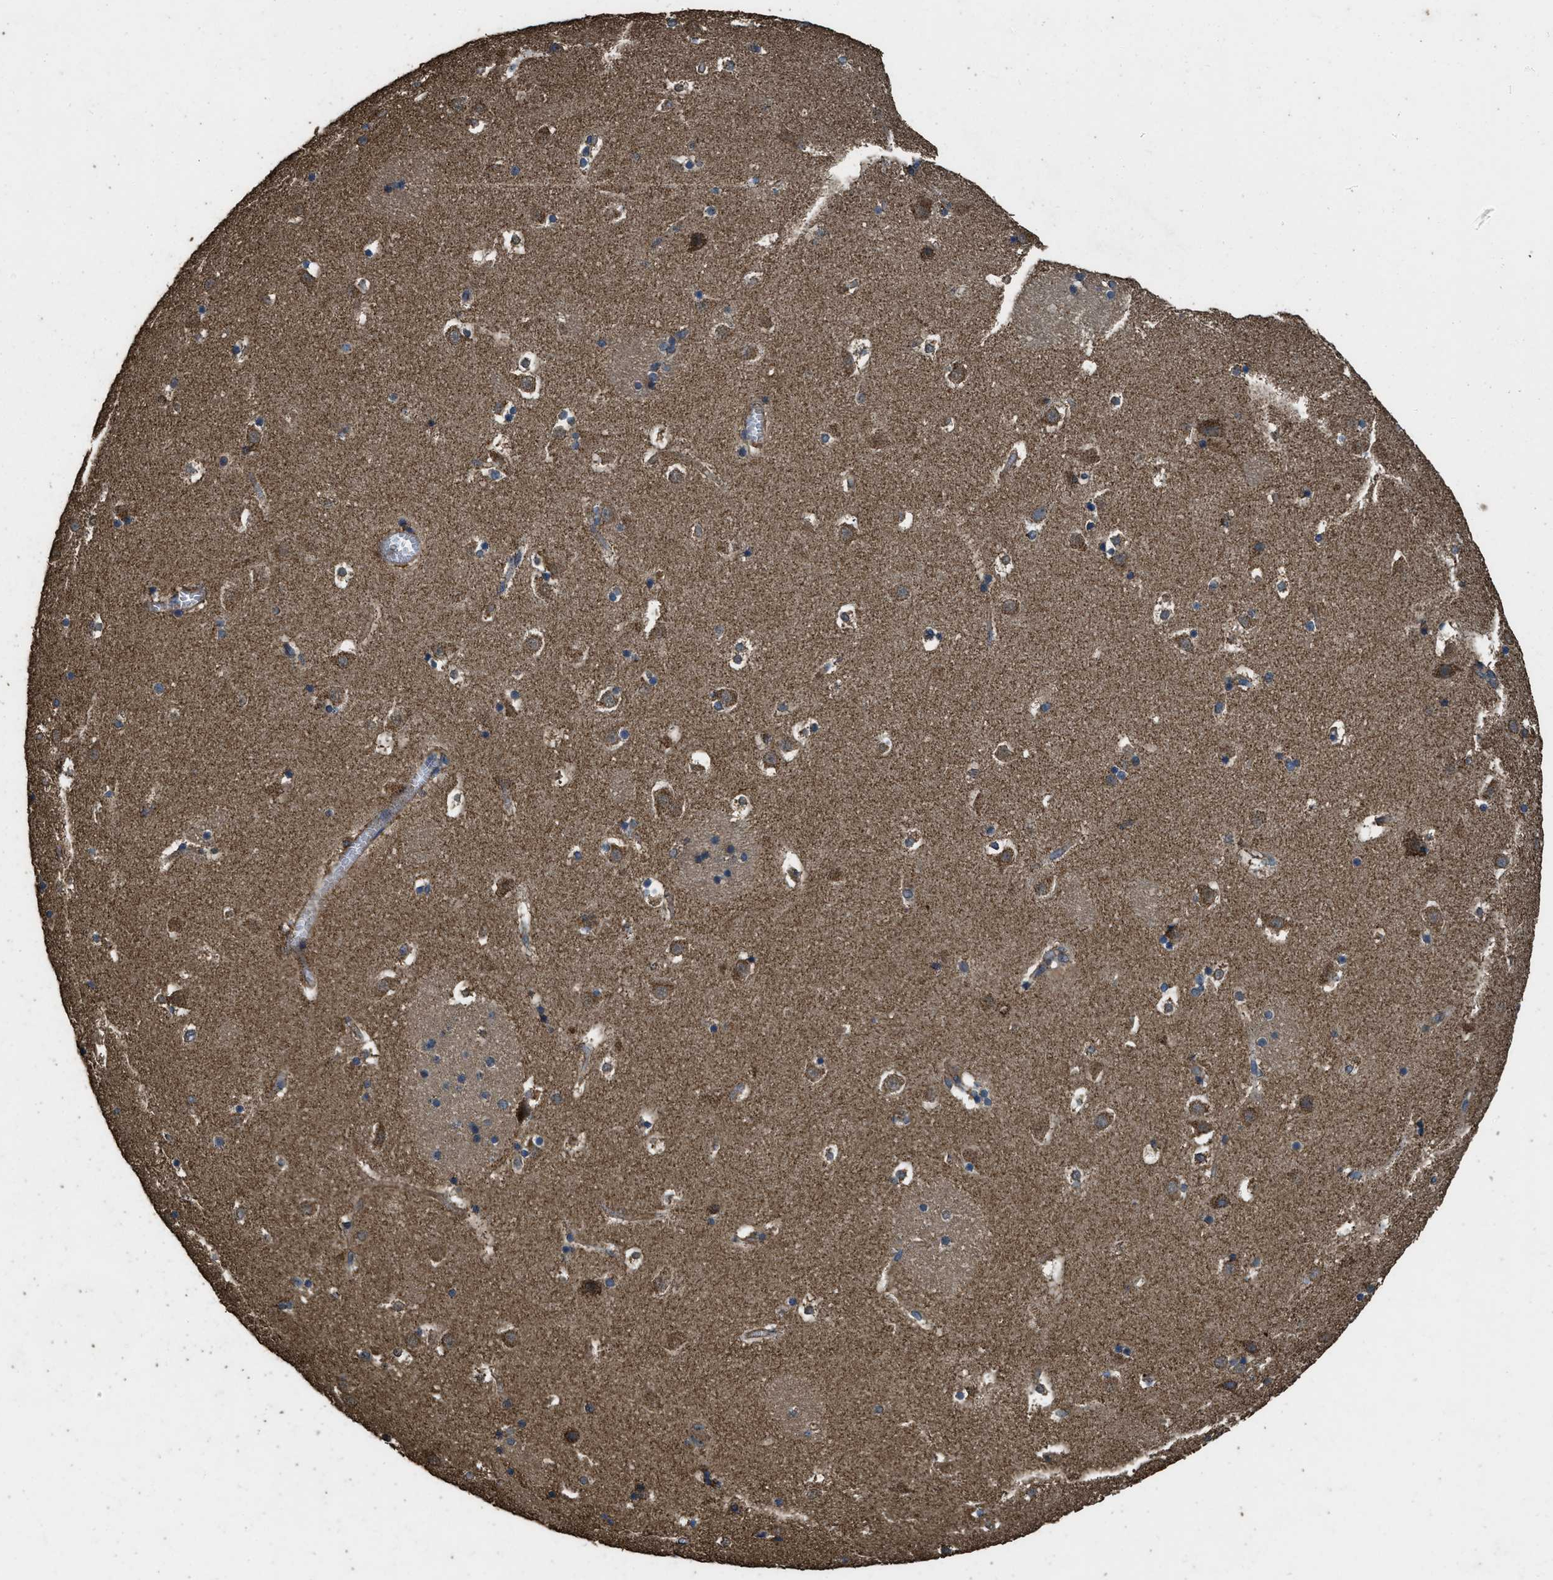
{"staining": {"intensity": "moderate", "quantity": "25%-75%", "location": "cytoplasmic/membranous"}, "tissue": "caudate", "cell_type": "Glial cells", "image_type": "normal", "snomed": [{"axis": "morphology", "description": "Normal tissue, NOS"}, {"axis": "topography", "description": "Lateral ventricle wall"}], "caption": "Normal caudate displays moderate cytoplasmic/membranous positivity in about 25%-75% of glial cells, visualized by immunohistochemistry.", "gene": "CYRIA", "patient": {"sex": "male", "age": 45}}